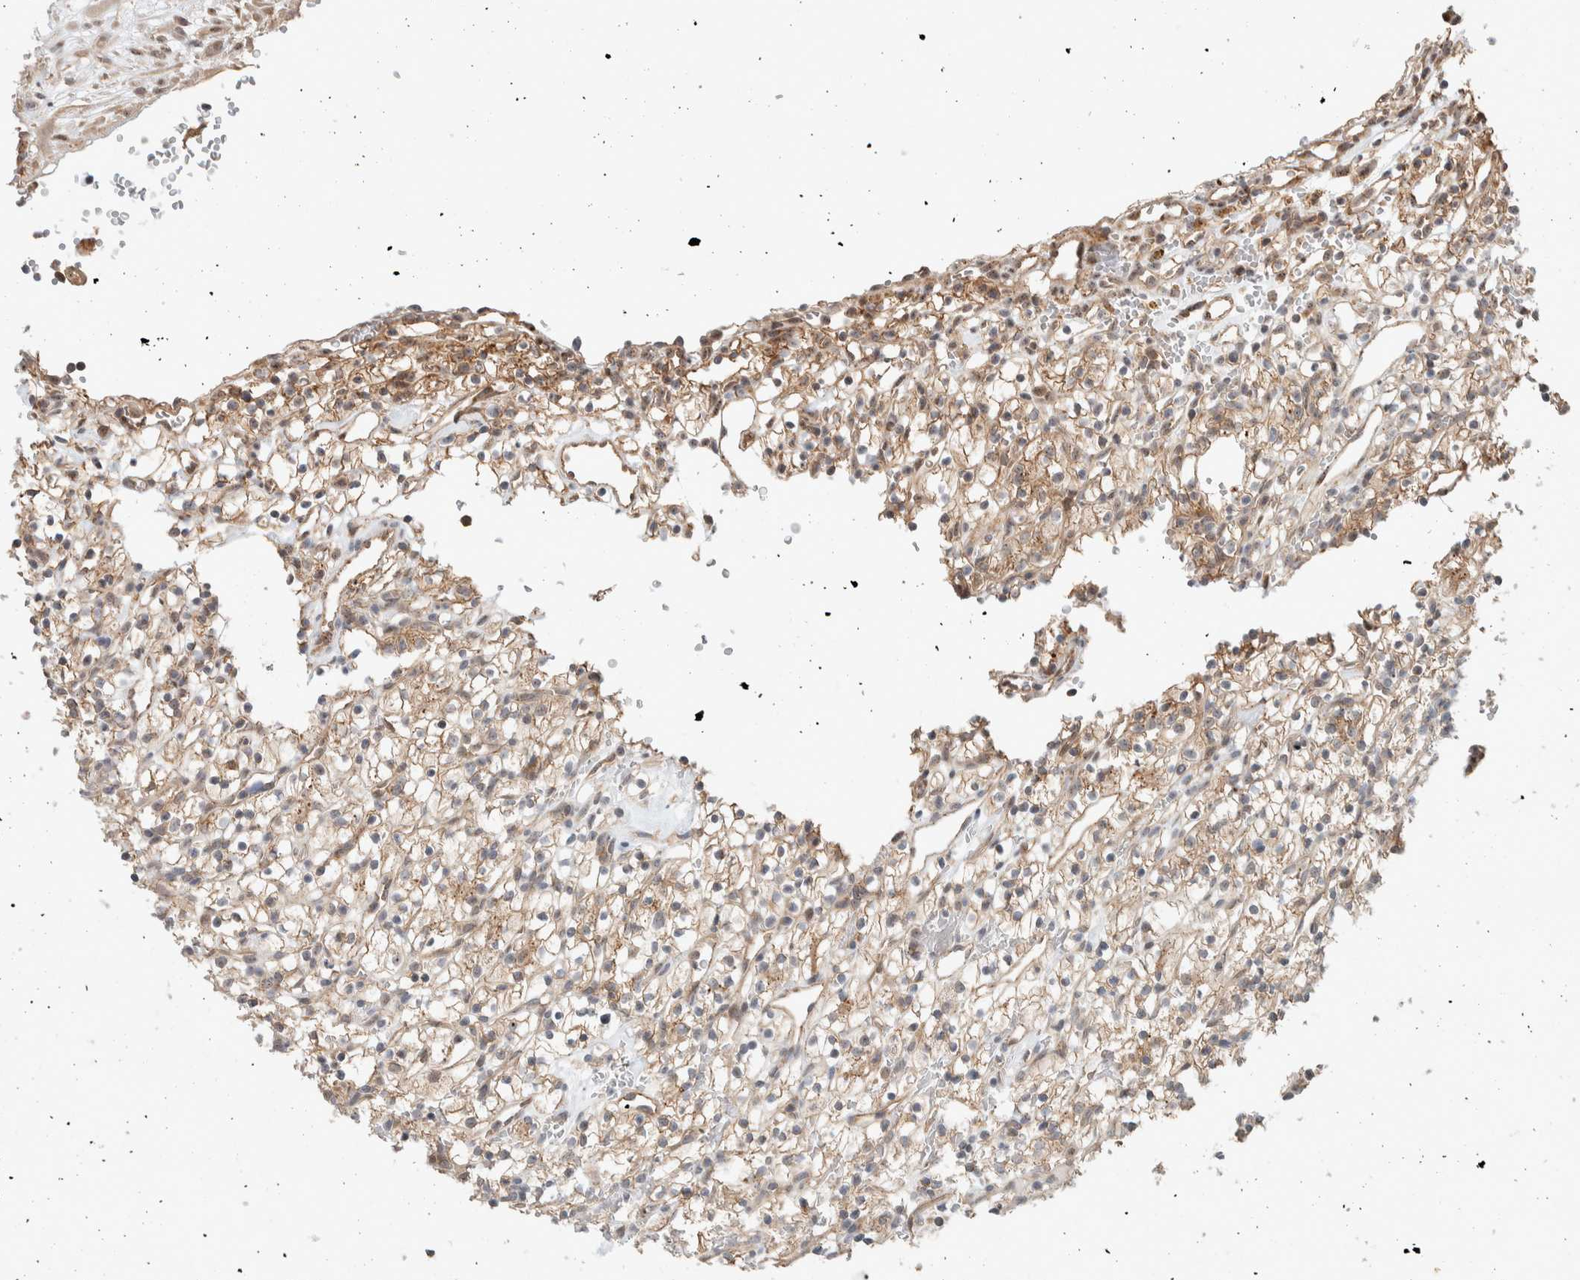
{"staining": {"intensity": "moderate", "quantity": ">75%", "location": "cytoplasmic/membranous"}, "tissue": "renal cancer", "cell_type": "Tumor cells", "image_type": "cancer", "snomed": [{"axis": "morphology", "description": "Adenocarcinoma, NOS"}, {"axis": "topography", "description": "Kidney"}], "caption": "The histopathology image exhibits a brown stain indicating the presence of a protein in the cytoplasmic/membranous of tumor cells in renal cancer (adenocarcinoma). Immunohistochemistry (ihc) stains the protein in brown and the nuclei are stained blue.", "gene": "DEPTOR", "patient": {"sex": "female", "age": 57}}